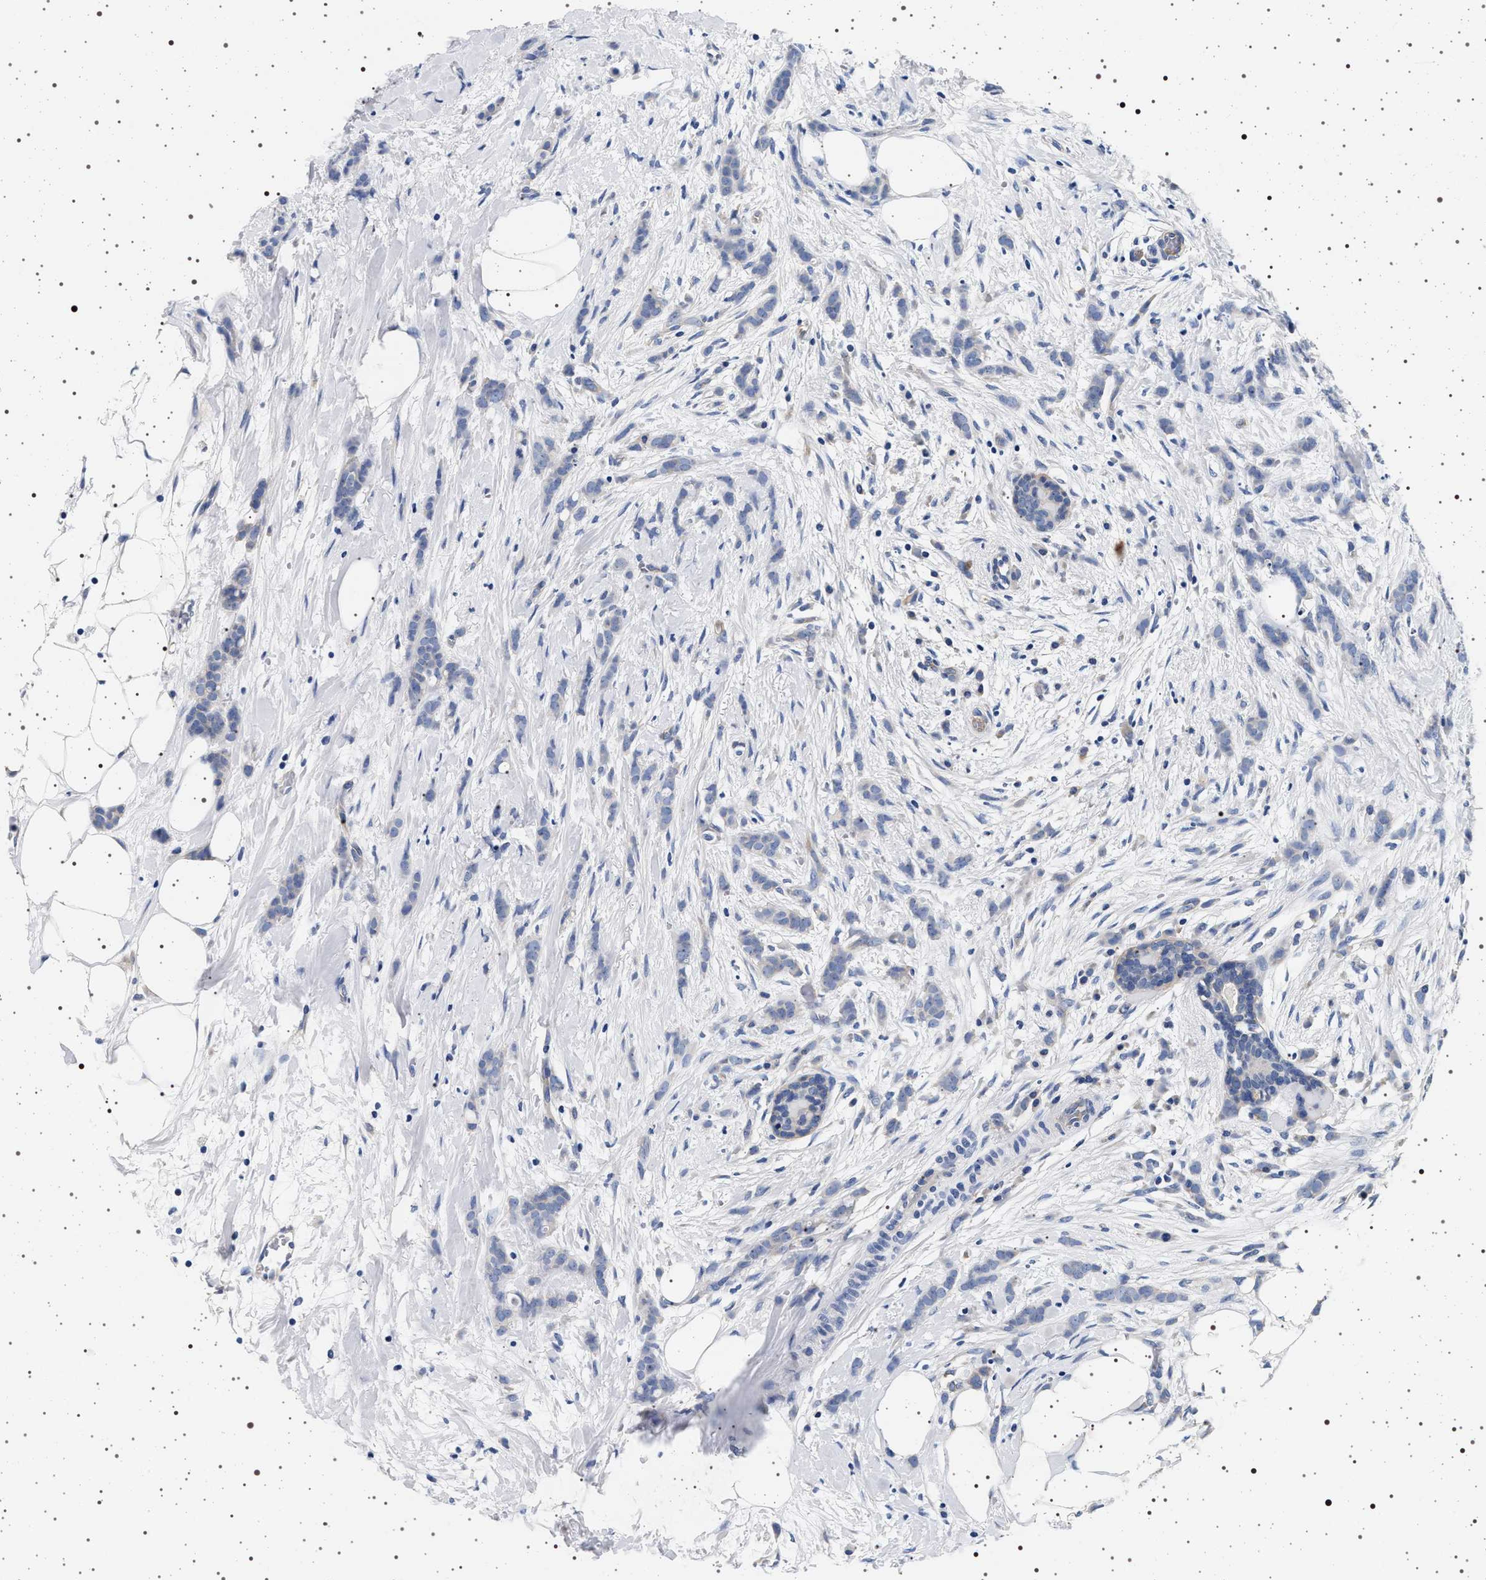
{"staining": {"intensity": "negative", "quantity": "none", "location": "none"}, "tissue": "breast cancer", "cell_type": "Tumor cells", "image_type": "cancer", "snomed": [{"axis": "morphology", "description": "Lobular carcinoma, in situ"}, {"axis": "morphology", "description": "Lobular carcinoma"}, {"axis": "topography", "description": "Breast"}], "caption": "Immunohistochemical staining of human breast cancer exhibits no significant expression in tumor cells.", "gene": "HSD17B1", "patient": {"sex": "female", "age": 41}}